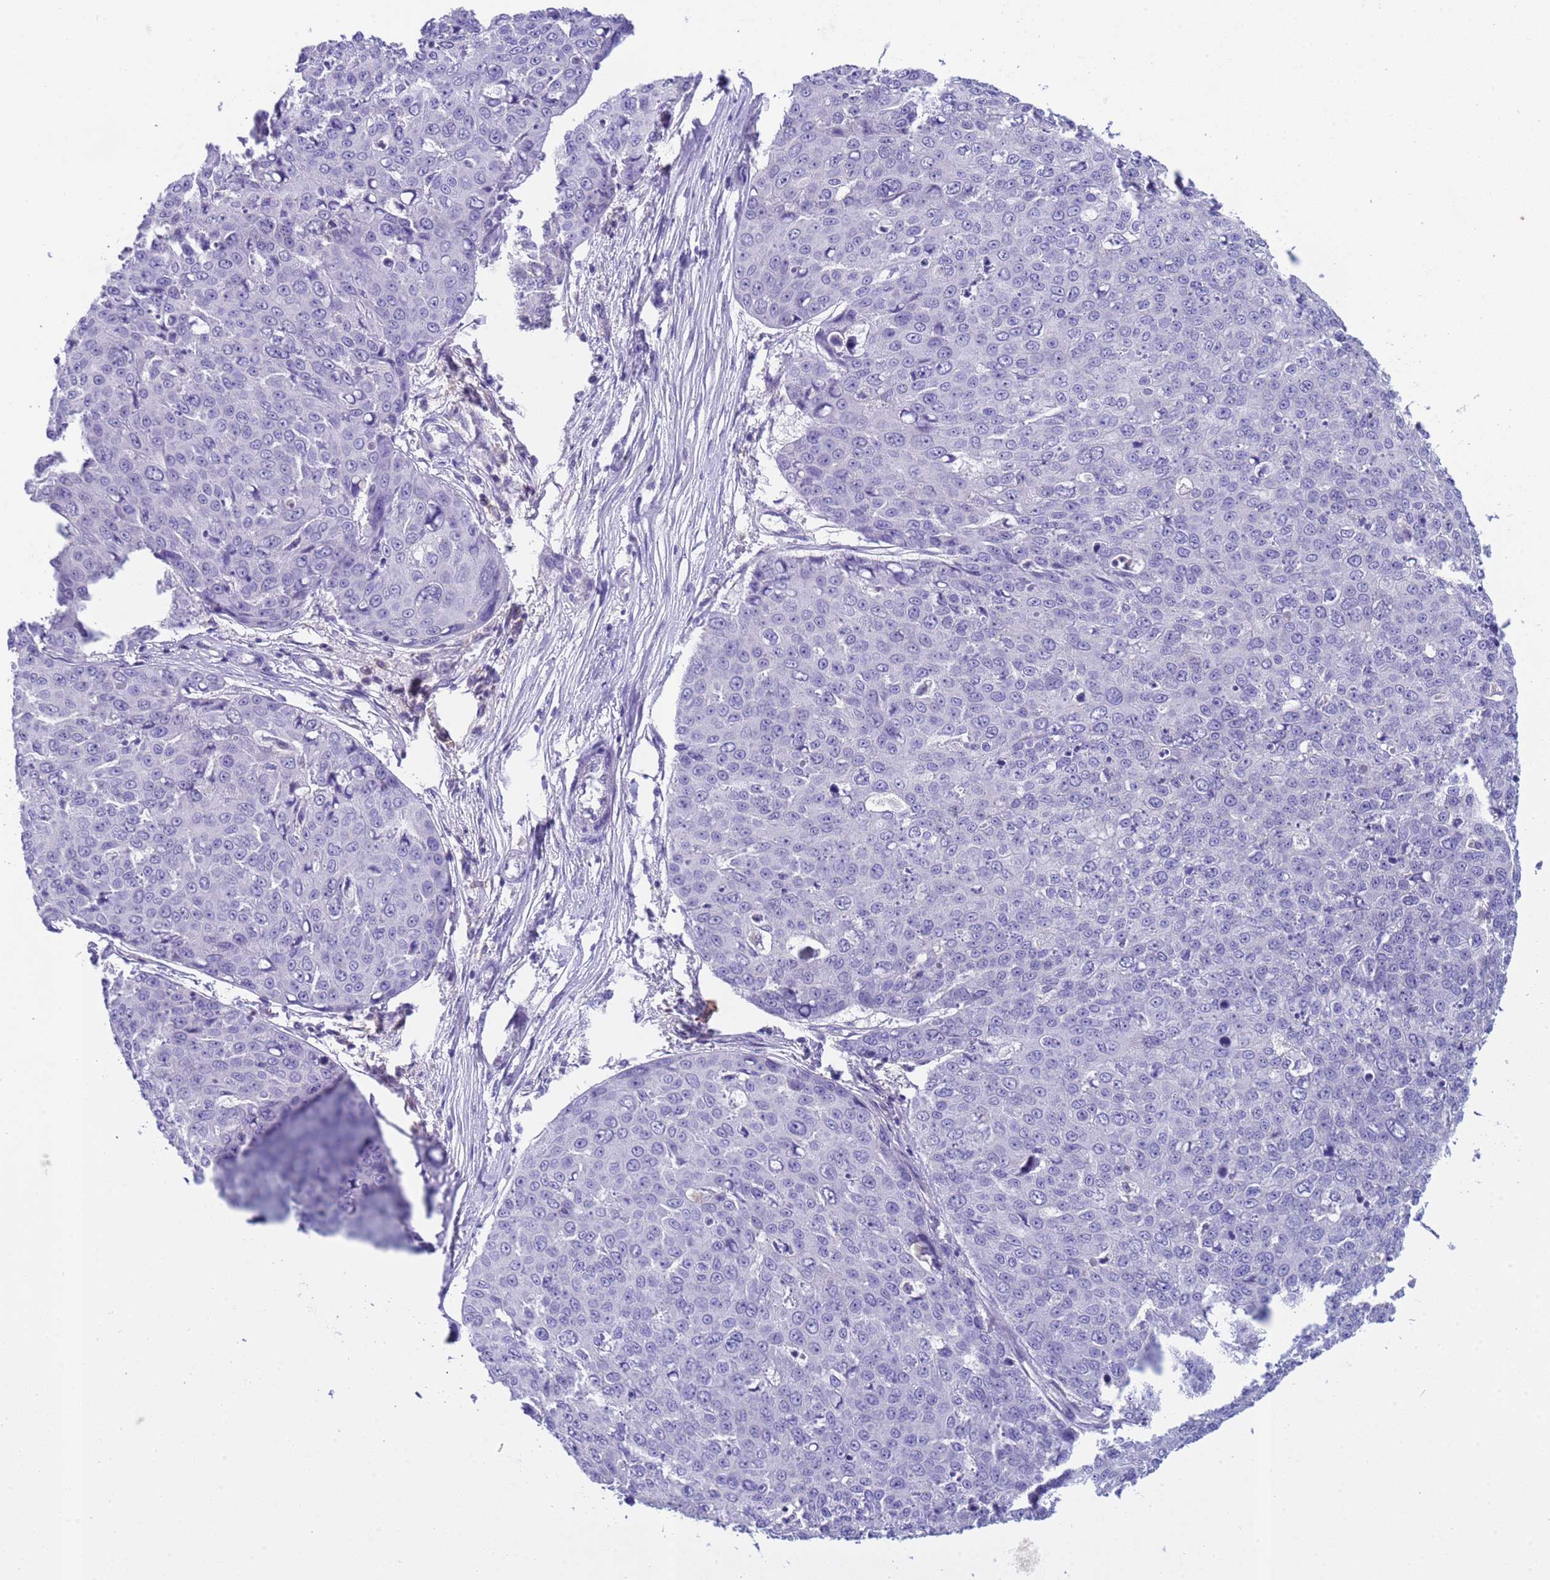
{"staining": {"intensity": "negative", "quantity": "none", "location": "none"}, "tissue": "skin cancer", "cell_type": "Tumor cells", "image_type": "cancer", "snomed": [{"axis": "morphology", "description": "Squamous cell carcinoma, NOS"}, {"axis": "topography", "description": "Skin"}], "caption": "Skin cancer was stained to show a protein in brown. There is no significant expression in tumor cells.", "gene": "ZNF248", "patient": {"sex": "male", "age": 71}}